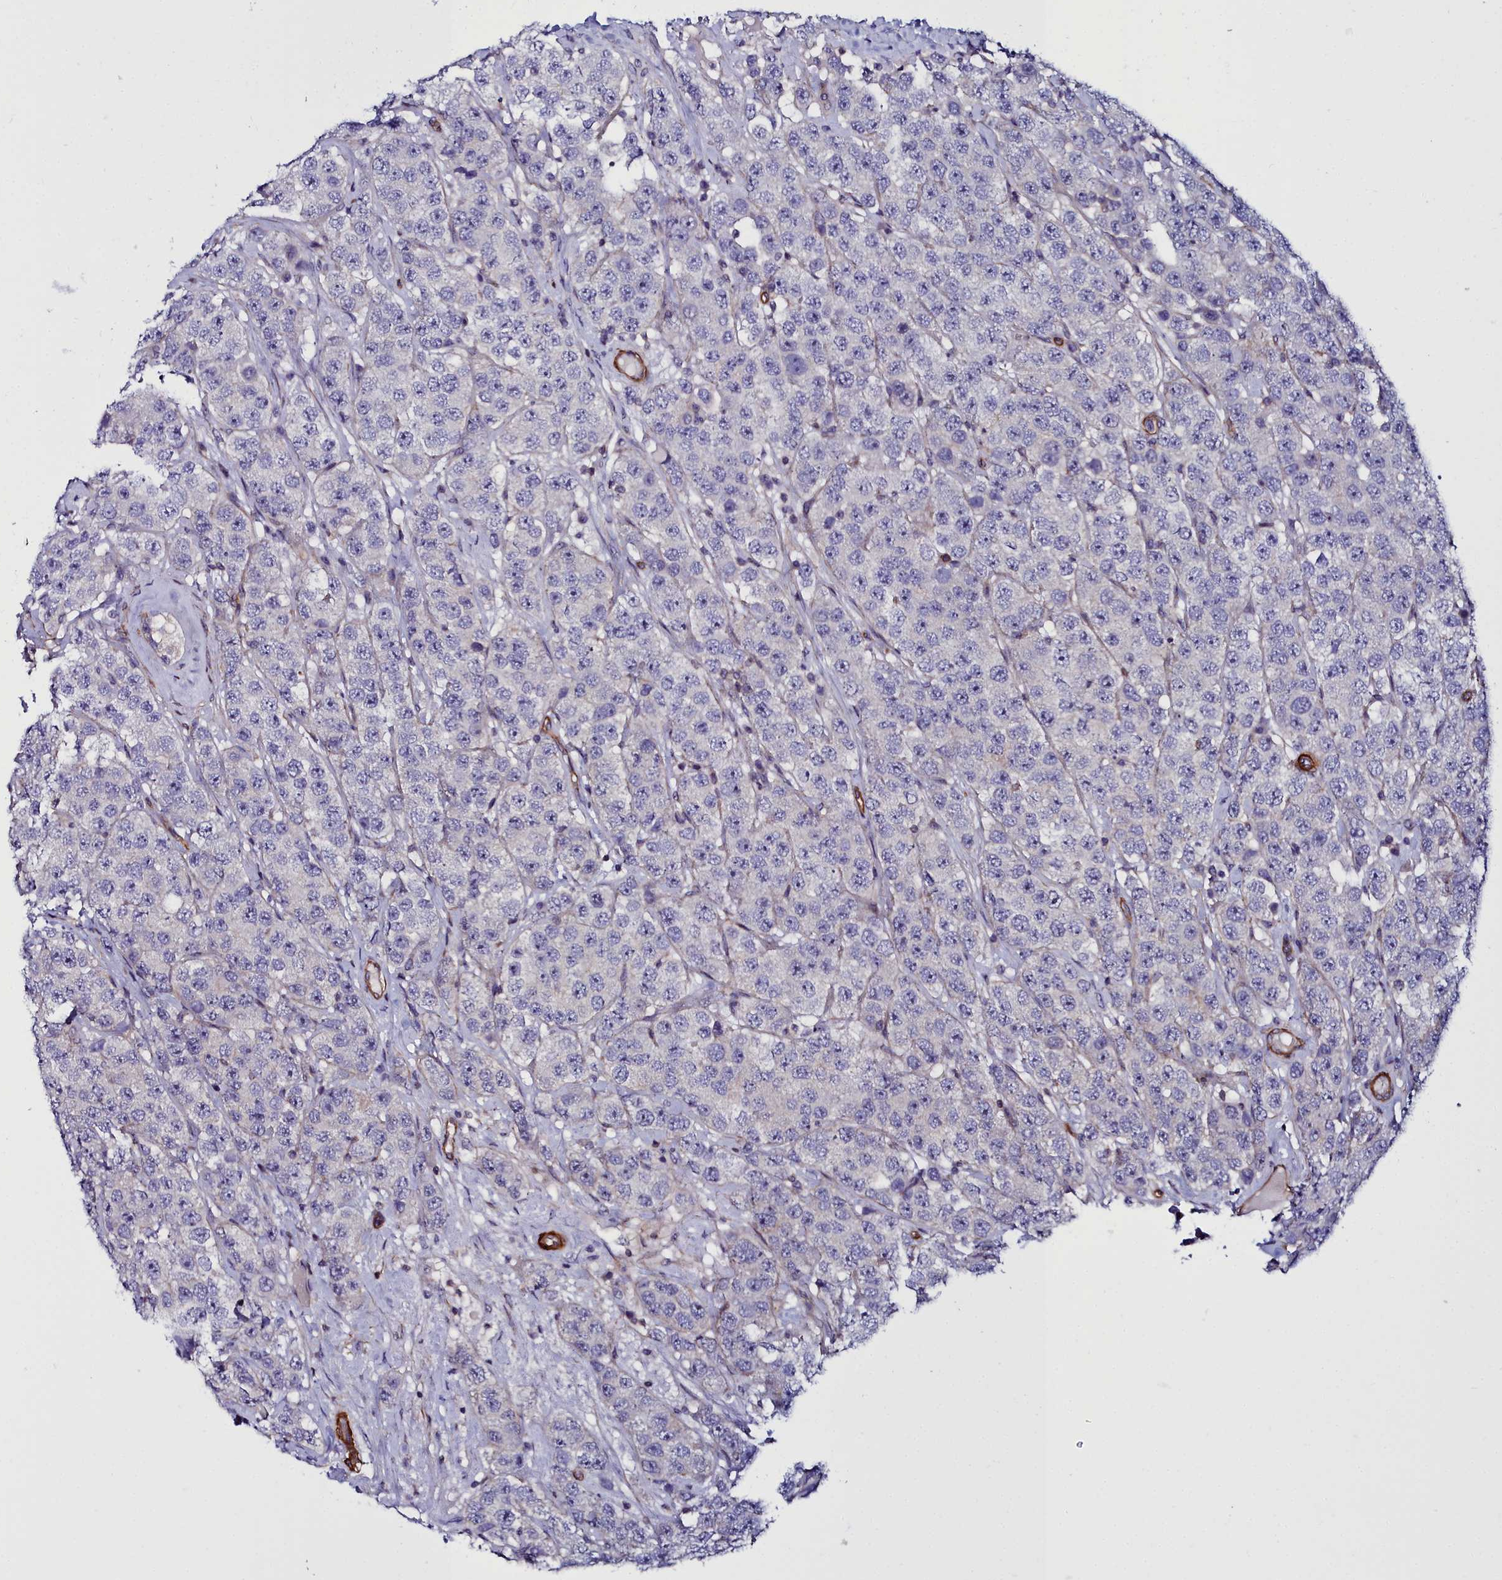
{"staining": {"intensity": "negative", "quantity": "none", "location": "none"}, "tissue": "testis cancer", "cell_type": "Tumor cells", "image_type": "cancer", "snomed": [{"axis": "morphology", "description": "Seminoma, NOS"}, {"axis": "topography", "description": "Testis"}], "caption": "Tumor cells are negative for protein expression in human testis seminoma.", "gene": "FADS3", "patient": {"sex": "male", "age": 28}}